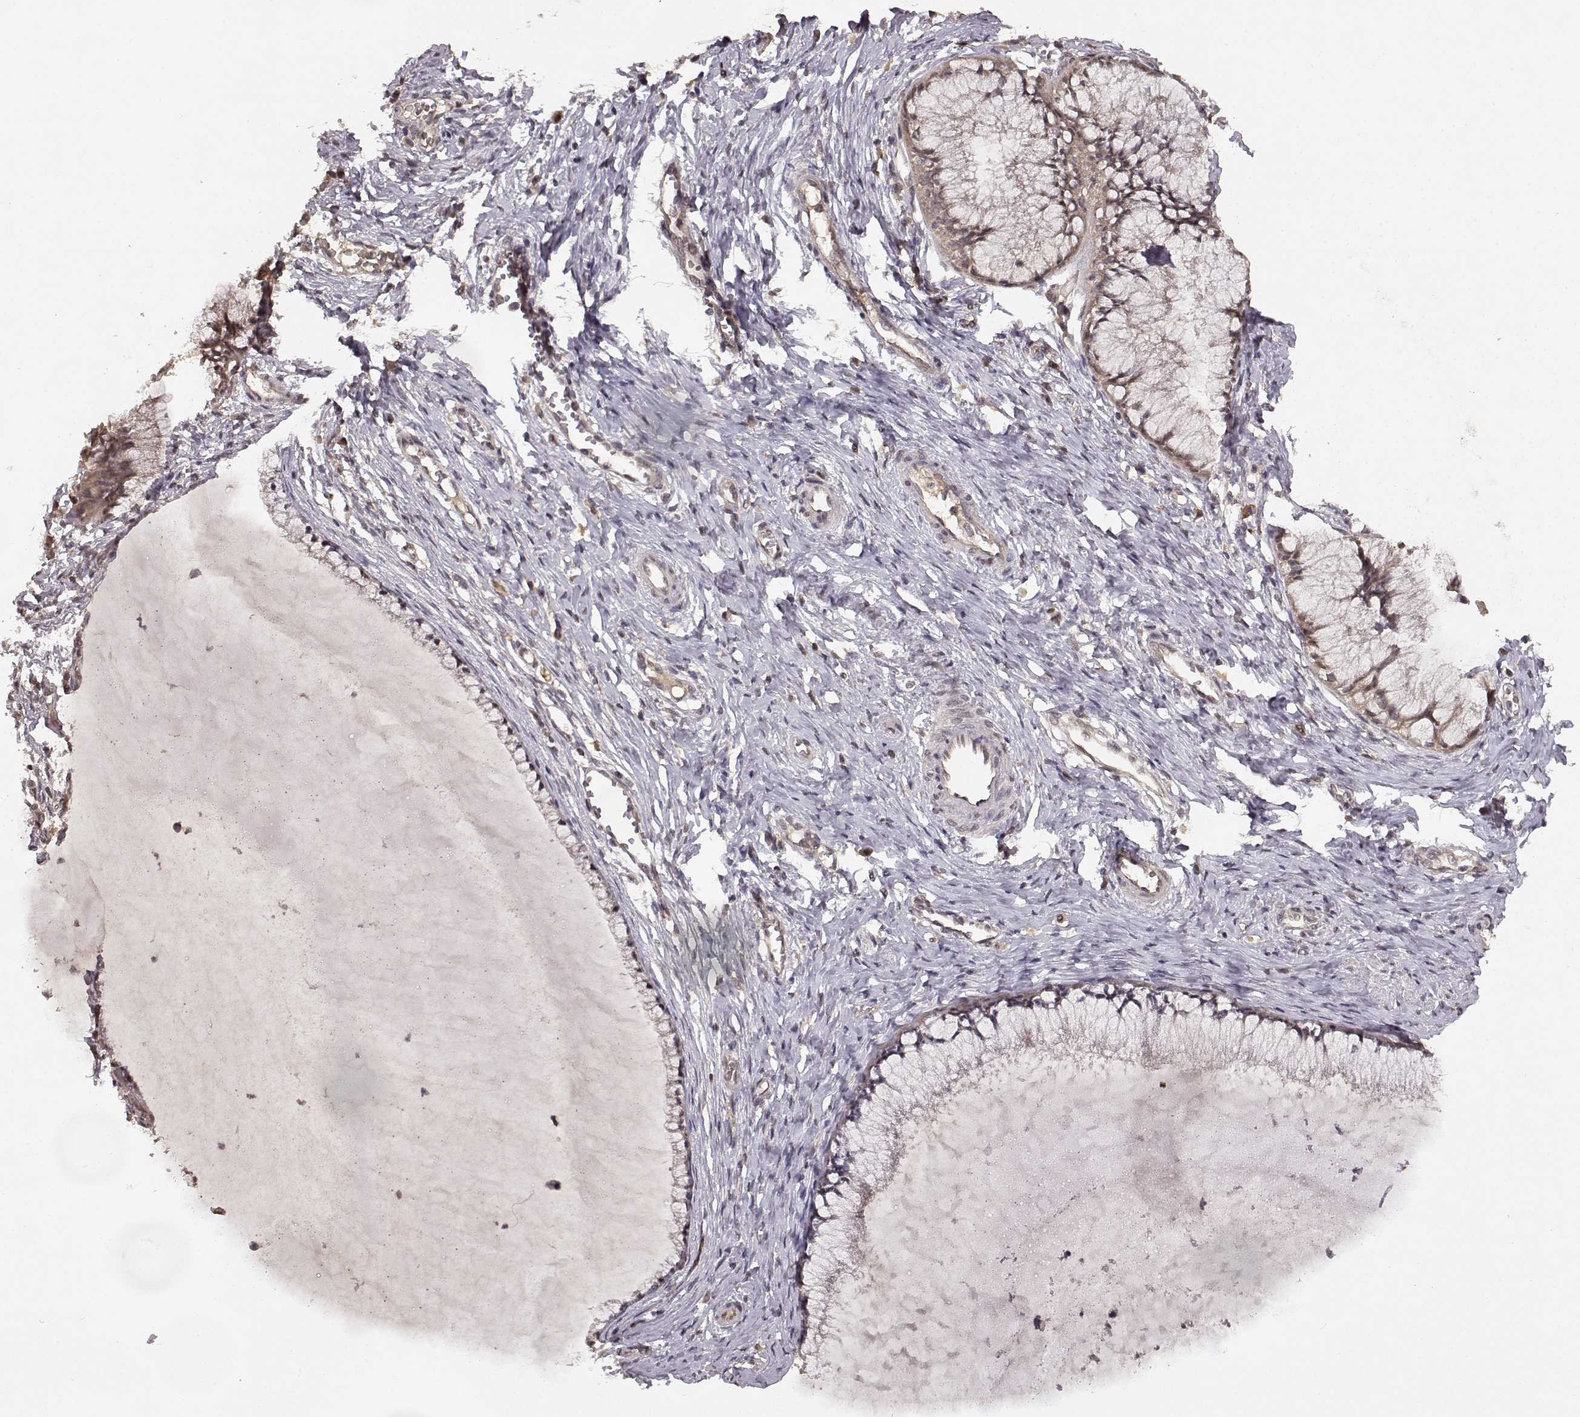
{"staining": {"intensity": "negative", "quantity": "none", "location": "none"}, "tissue": "cervical cancer", "cell_type": "Tumor cells", "image_type": "cancer", "snomed": [{"axis": "morphology", "description": "Squamous cell carcinoma, NOS"}, {"axis": "topography", "description": "Cervix"}], "caption": "Immunohistochemistry of cervical cancer (squamous cell carcinoma) demonstrates no positivity in tumor cells.", "gene": "NTRK2", "patient": {"sex": "female", "age": 36}}